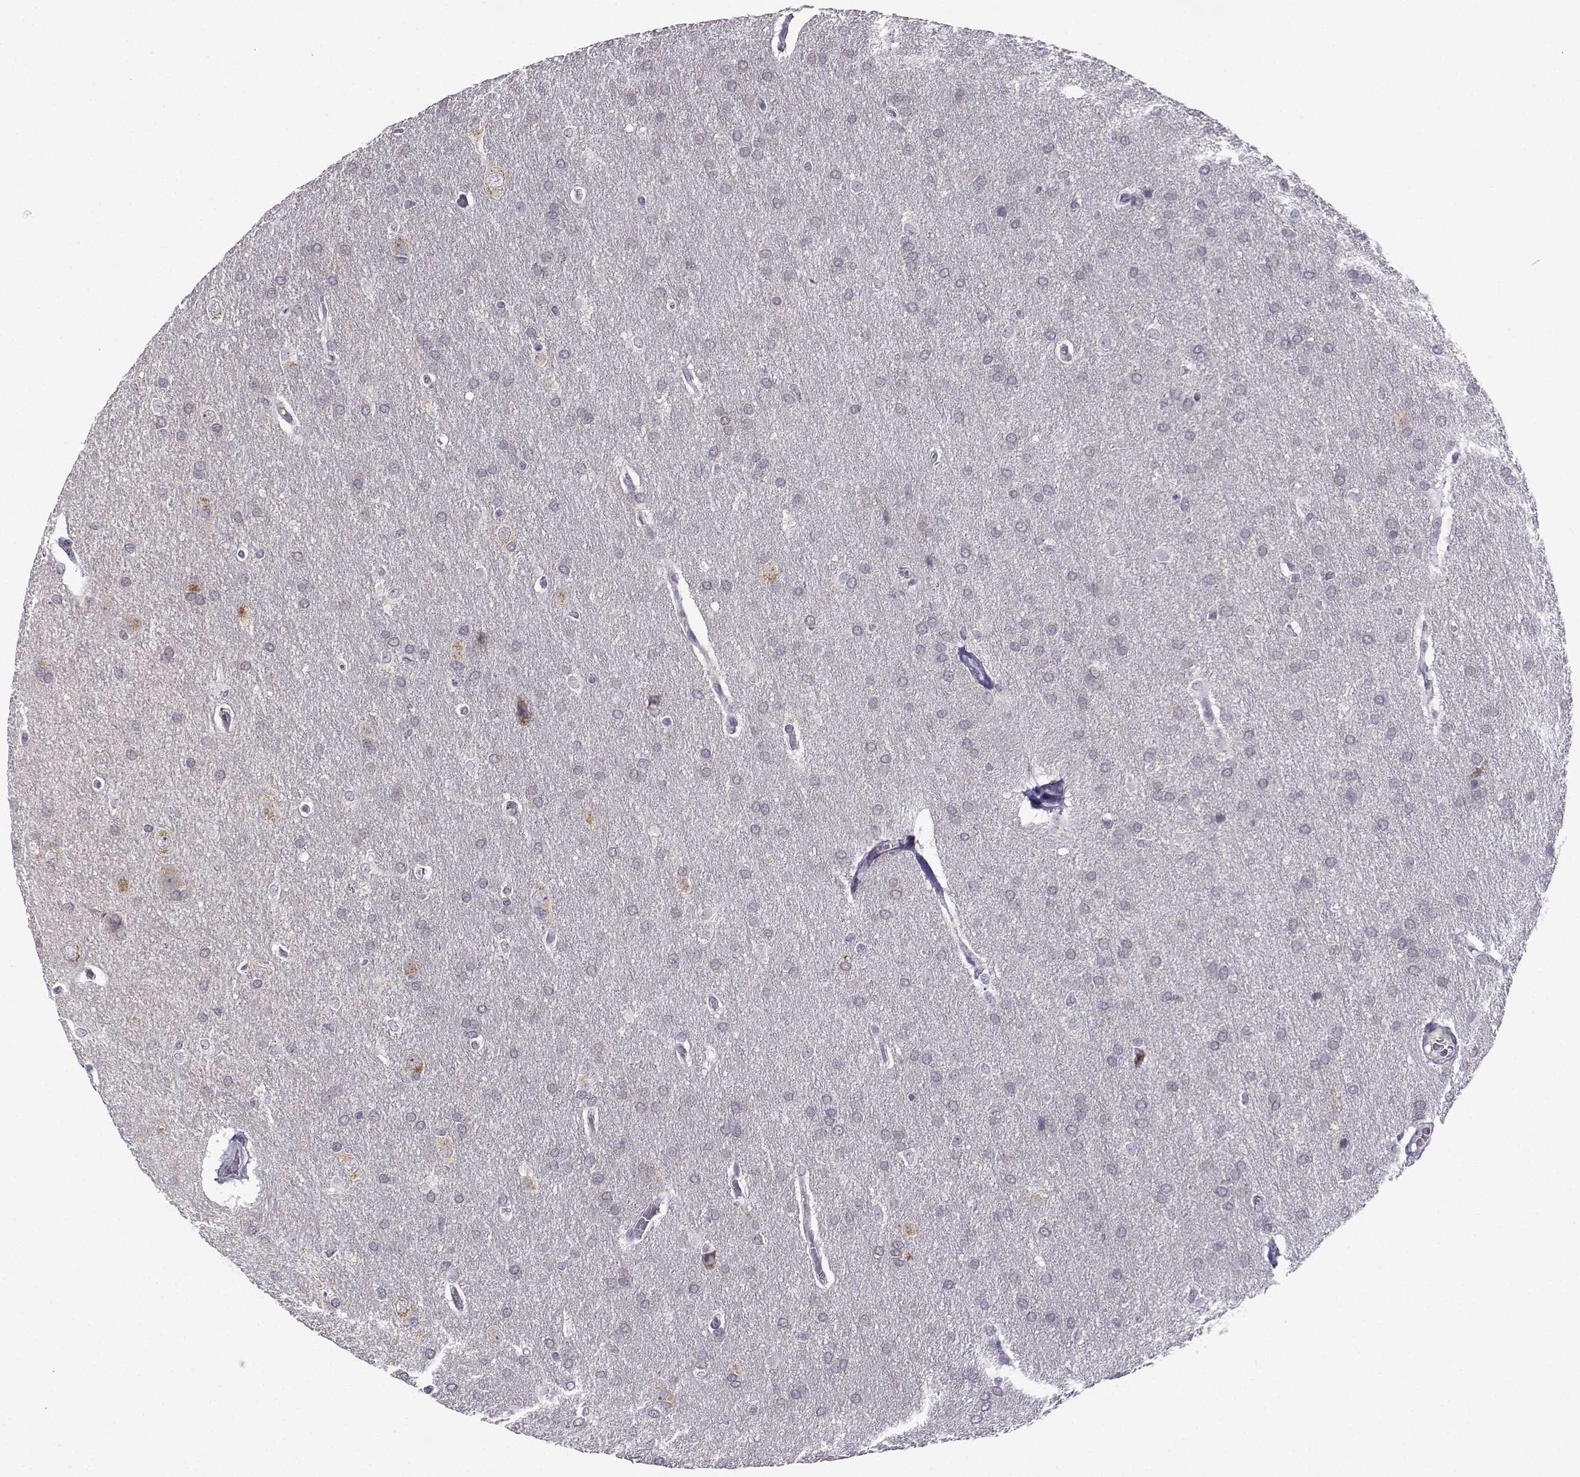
{"staining": {"intensity": "negative", "quantity": "none", "location": "none"}, "tissue": "glioma", "cell_type": "Tumor cells", "image_type": "cancer", "snomed": [{"axis": "morphology", "description": "Glioma, malignant, Low grade"}, {"axis": "topography", "description": "Brain"}], "caption": "High magnification brightfield microscopy of glioma stained with DAB (brown) and counterstained with hematoxylin (blue): tumor cells show no significant expression.", "gene": "LRFN2", "patient": {"sex": "female", "age": 32}}